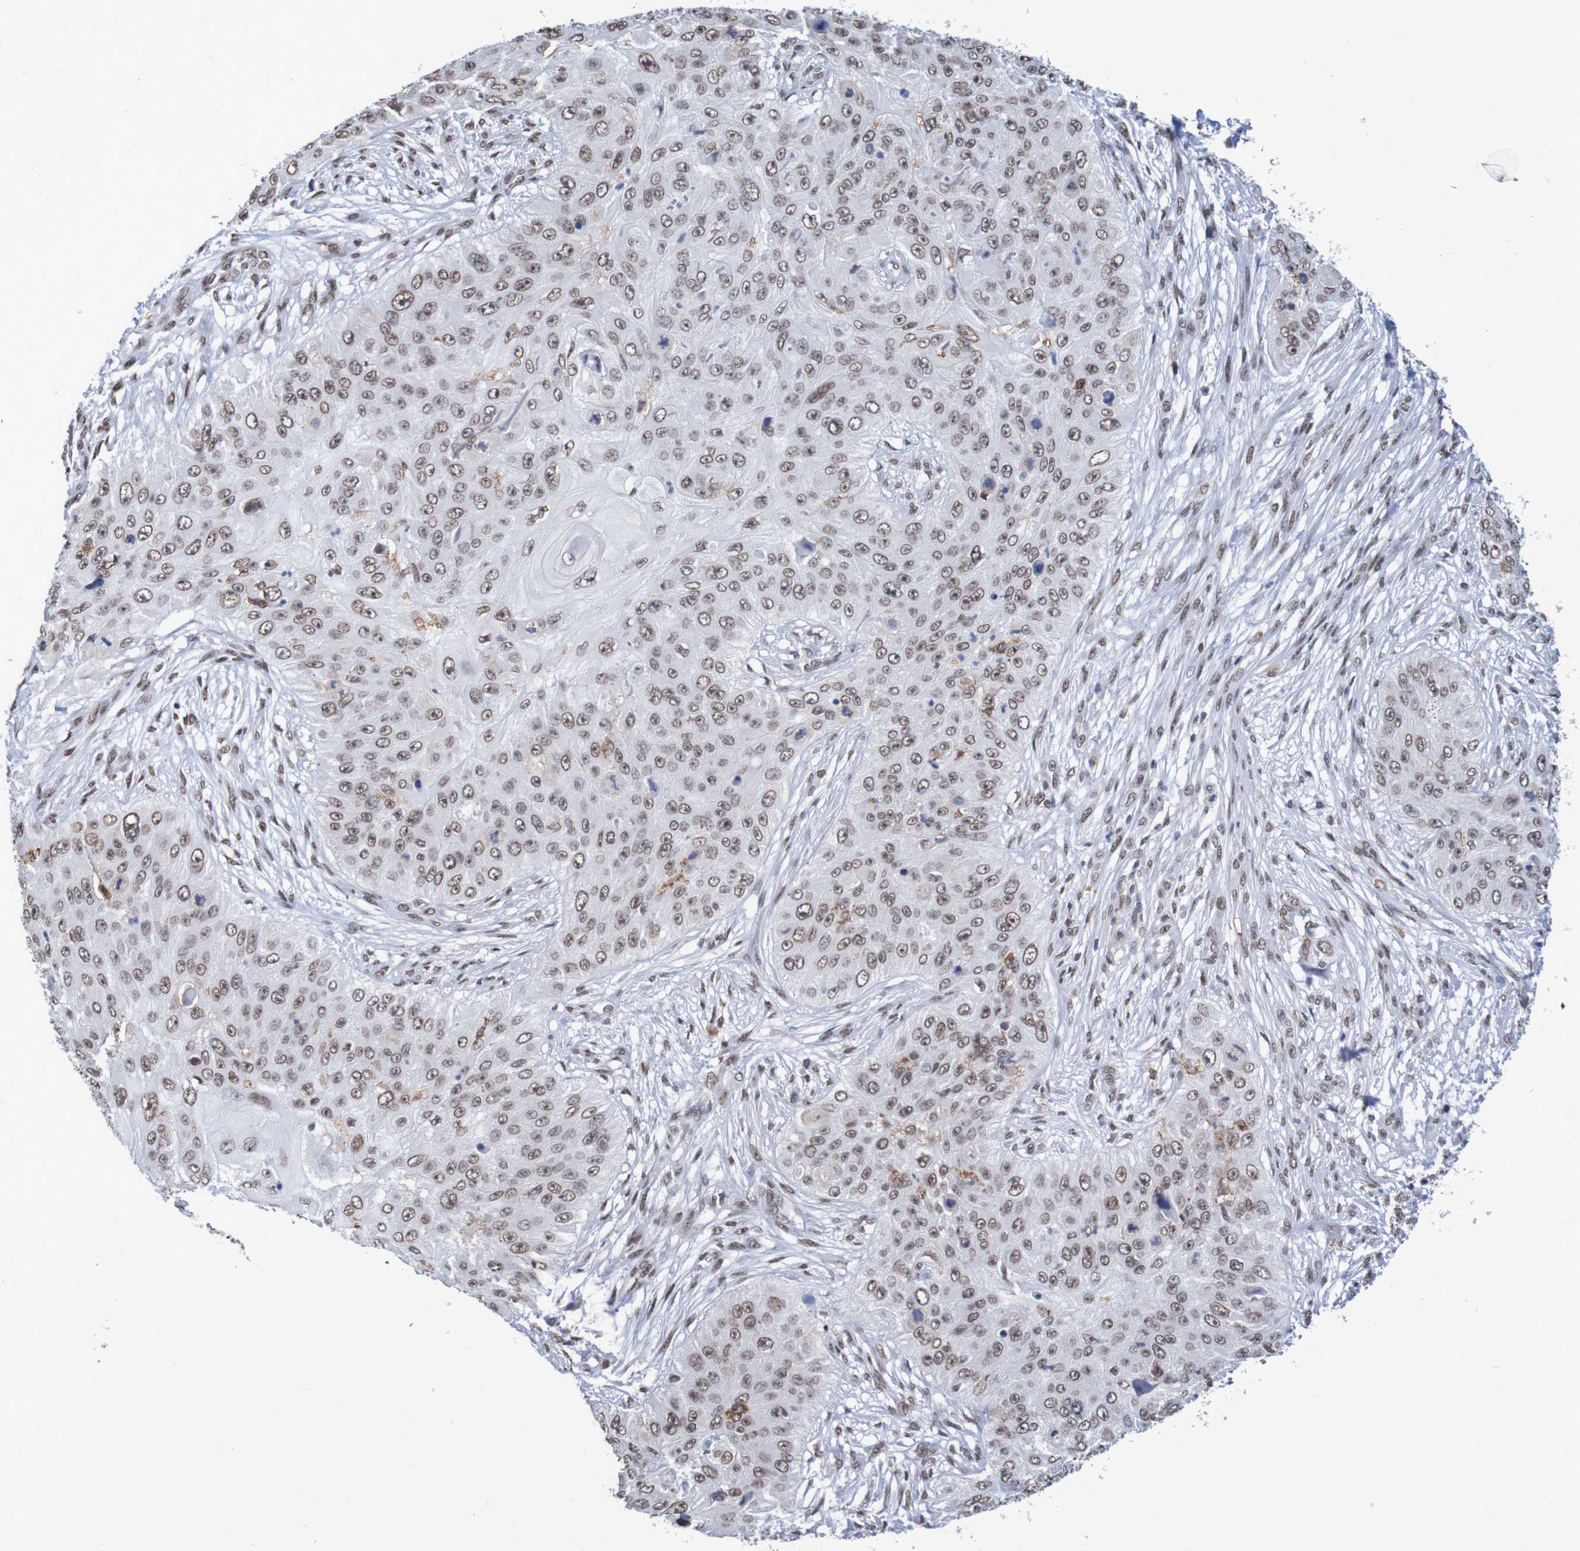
{"staining": {"intensity": "moderate", "quantity": ">75%", "location": "nuclear"}, "tissue": "skin cancer", "cell_type": "Tumor cells", "image_type": "cancer", "snomed": [{"axis": "morphology", "description": "Squamous cell carcinoma, NOS"}, {"axis": "topography", "description": "Skin"}], "caption": "Immunohistochemistry staining of skin squamous cell carcinoma, which displays medium levels of moderate nuclear staining in approximately >75% of tumor cells indicating moderate nuclear protein staining. The staining was performed using DAB (brown) for protein detection and nuclei were counterstained in hematoxylin (blue).", "gene": "MRTFB", "patient": {"sex": "female", "age": 80}}